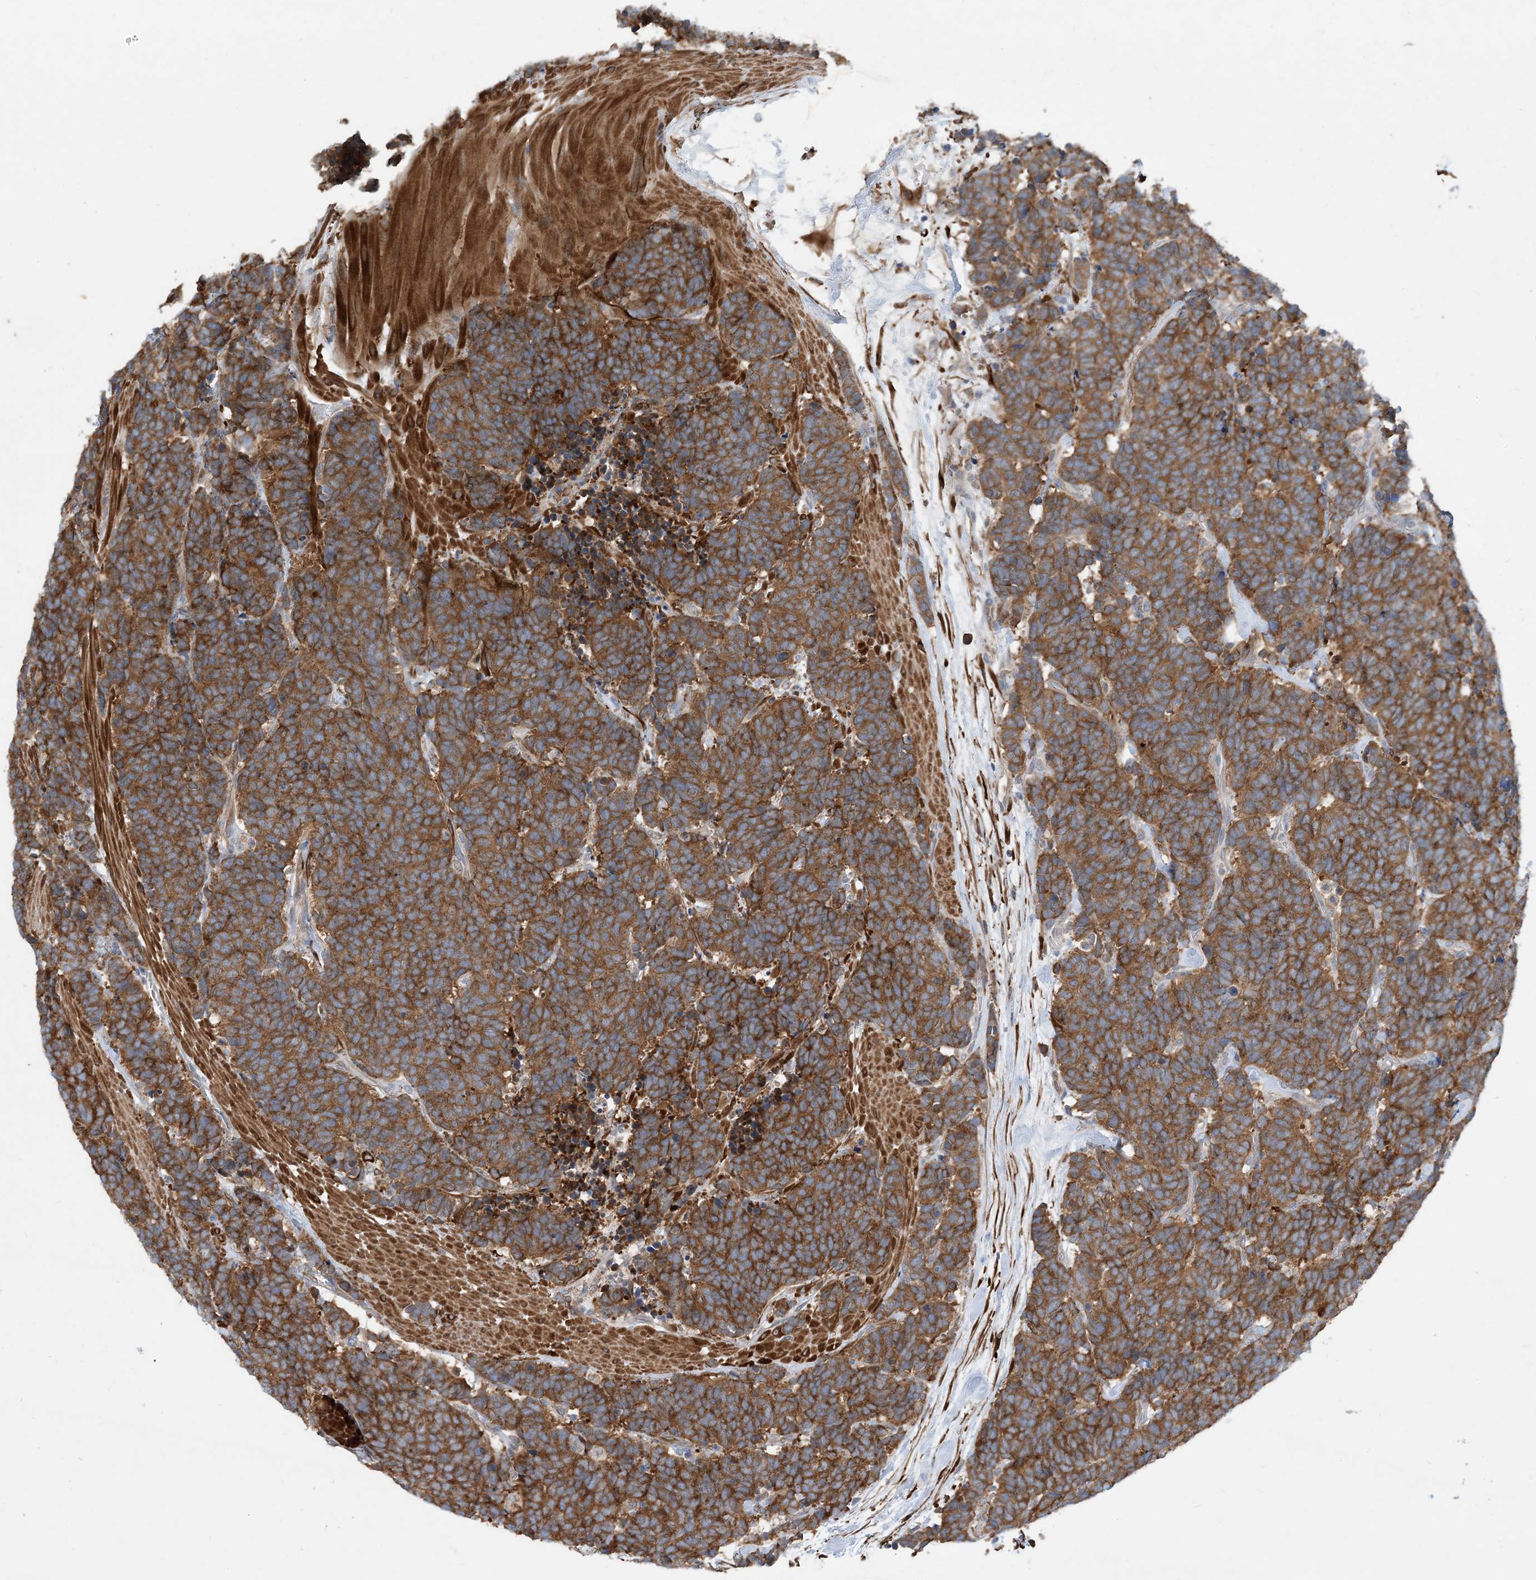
{"staining": {"intensity": "moderate", "quantity": ">75%", "location": "cytoplasmic/membranous"}, "tissue": "carcinoid", "cell_type": "Tumor cells", "image_type": "cancer", "snomed": [{"axis": "morphology", "description": "Carcinoma, NOS"}, {"axis": "morphology", "description": "Carcinoid, malignant, NOS"}, {"axis": "topography", "description": "Urinary bladder"}], "caption": "About >75% of tumor cells in human carcinoma demonstrate moderate cytoplasmic/membranous protein staining as visualized by brown immunohistochemical staining.", "gene": "EIF2A", "patient": {"sex": "male", "age": 57}}